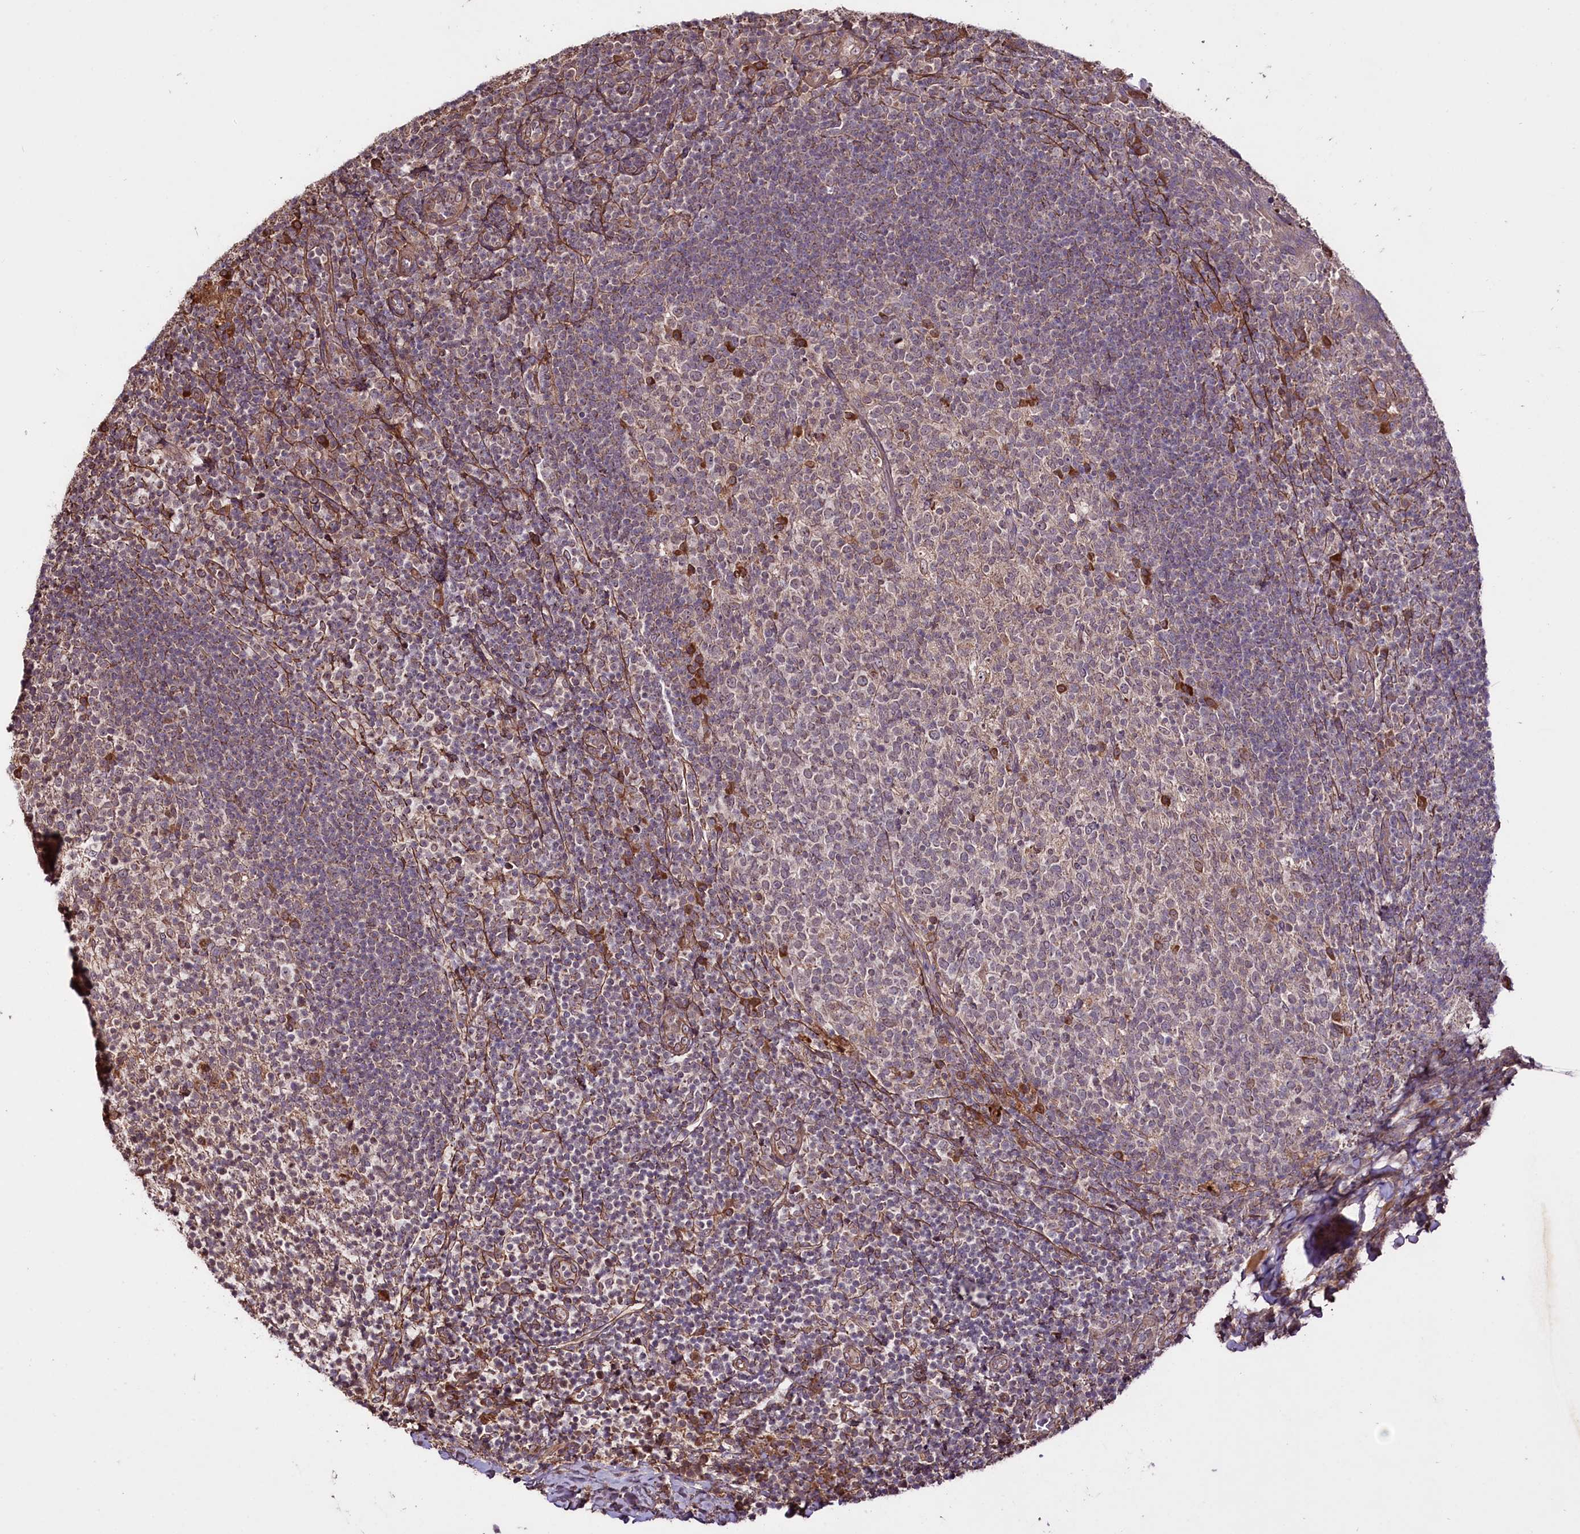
{"staining": {"intensity": "moderate", "quantity": "<25%", "location": "cytoplasmic/membranous"}, "tissue": "tonsil", "cell_type": "Germinal center cells", "image_type": "normal", "snomed": [{"axis": "morphology", "description": "Normal tissue, NOS"}, {"axis": "topography", "description": "Tonsil"}], "caption": "Human tonsil stained for a protein (brown) shows moderate cytoplasmic/membranous positive expression in approximately <25% of germinal center cells.", "gene": "TNPO3", "patient": {"sex": "female", "age": 10}}